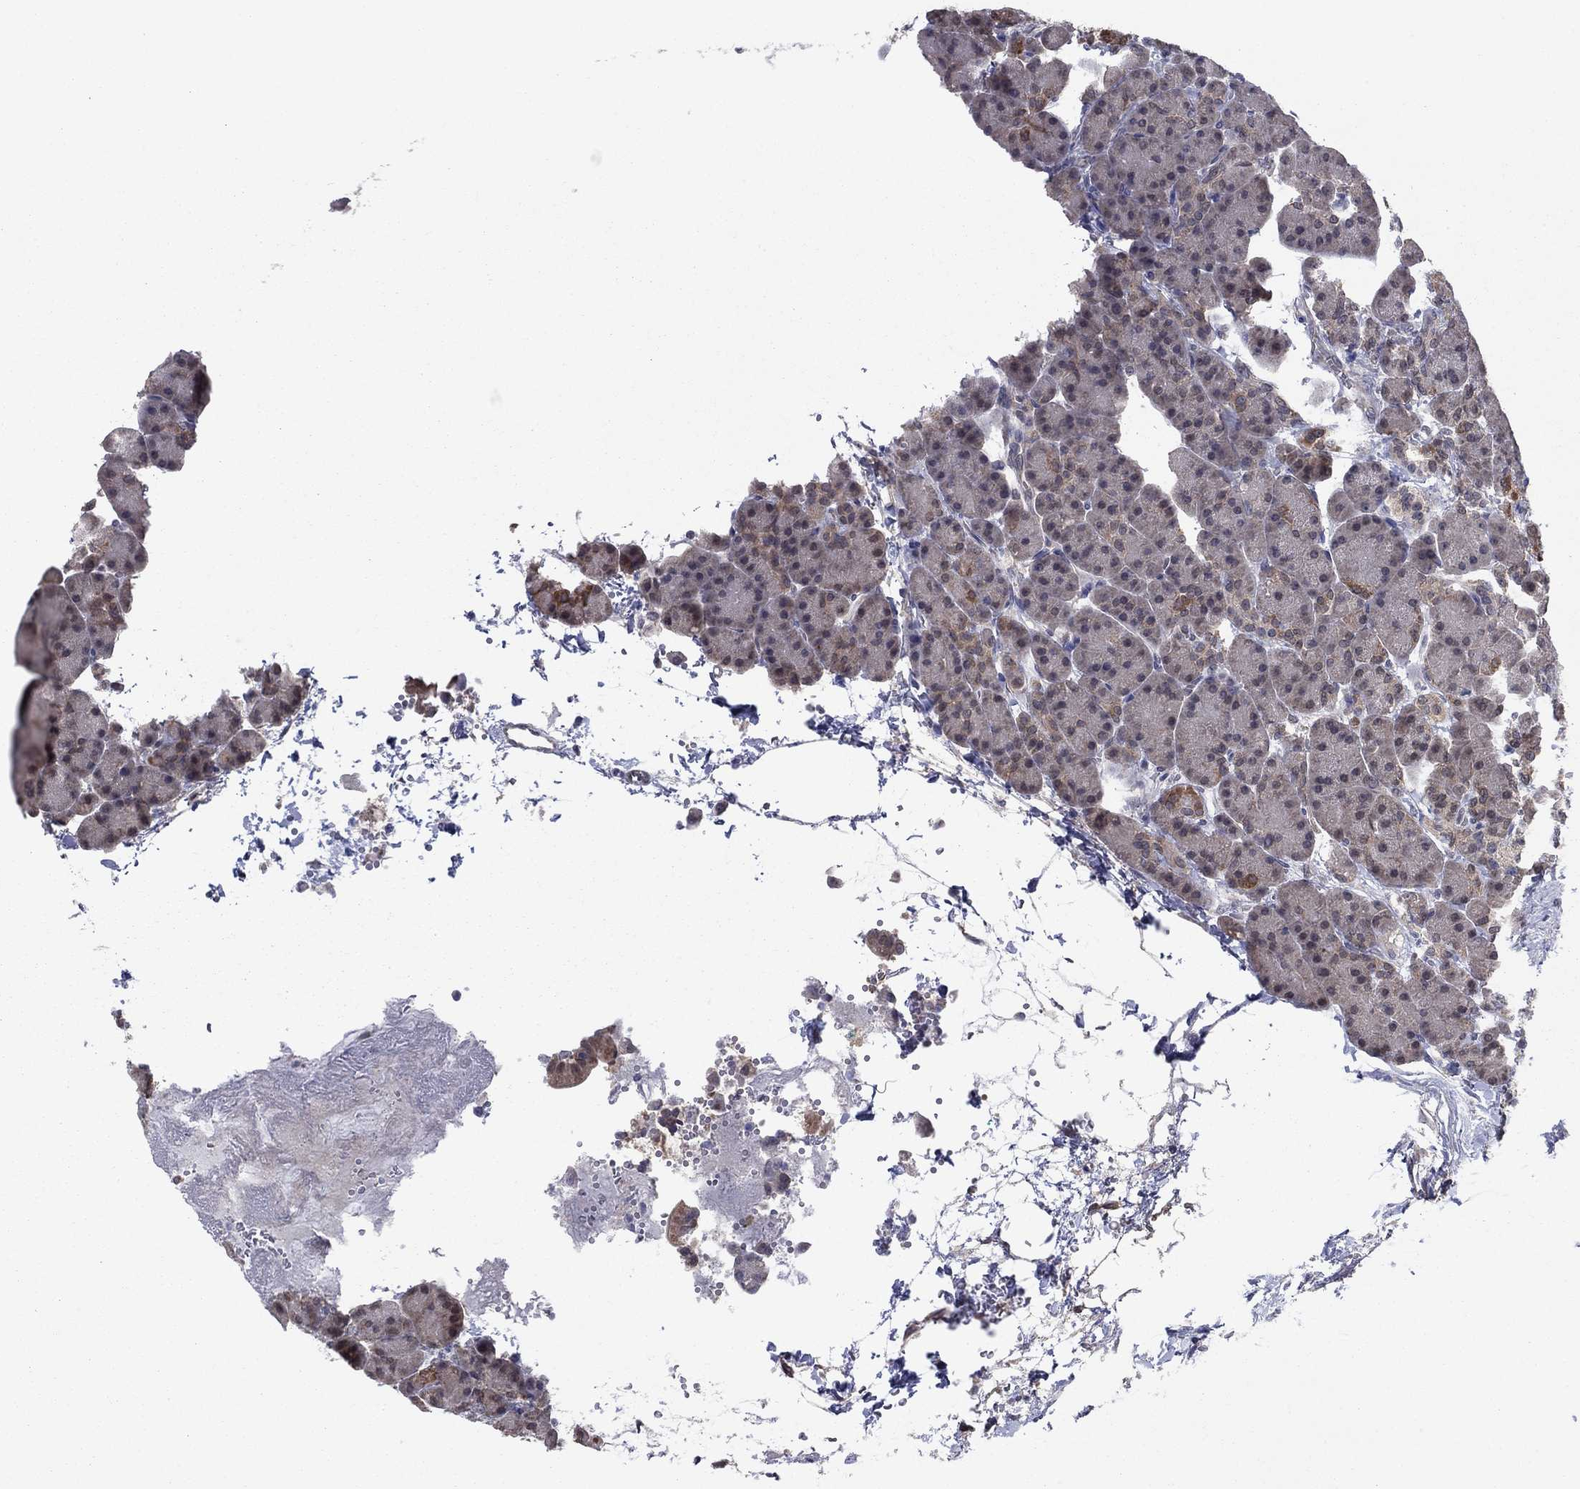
{"staining": {"intensity": "weak", "quantity": "<25%", "location": "cytoplasmic/membranous"}, "tissue": "pancreas", "cell_type": "Exocrine glandular cells", "image_type": "normal", "snomed": [{"axis": "morphology", "description": "Normal tissue, NOS"}, {"axis": "topography", "description": "Pancreas"}], "caption": "Human pancreas stained for a protein using IHC shows no expression in exocrine glandular cells.", "gene": "GRHPR", "patient": {"sex": "female", "age": 63}}